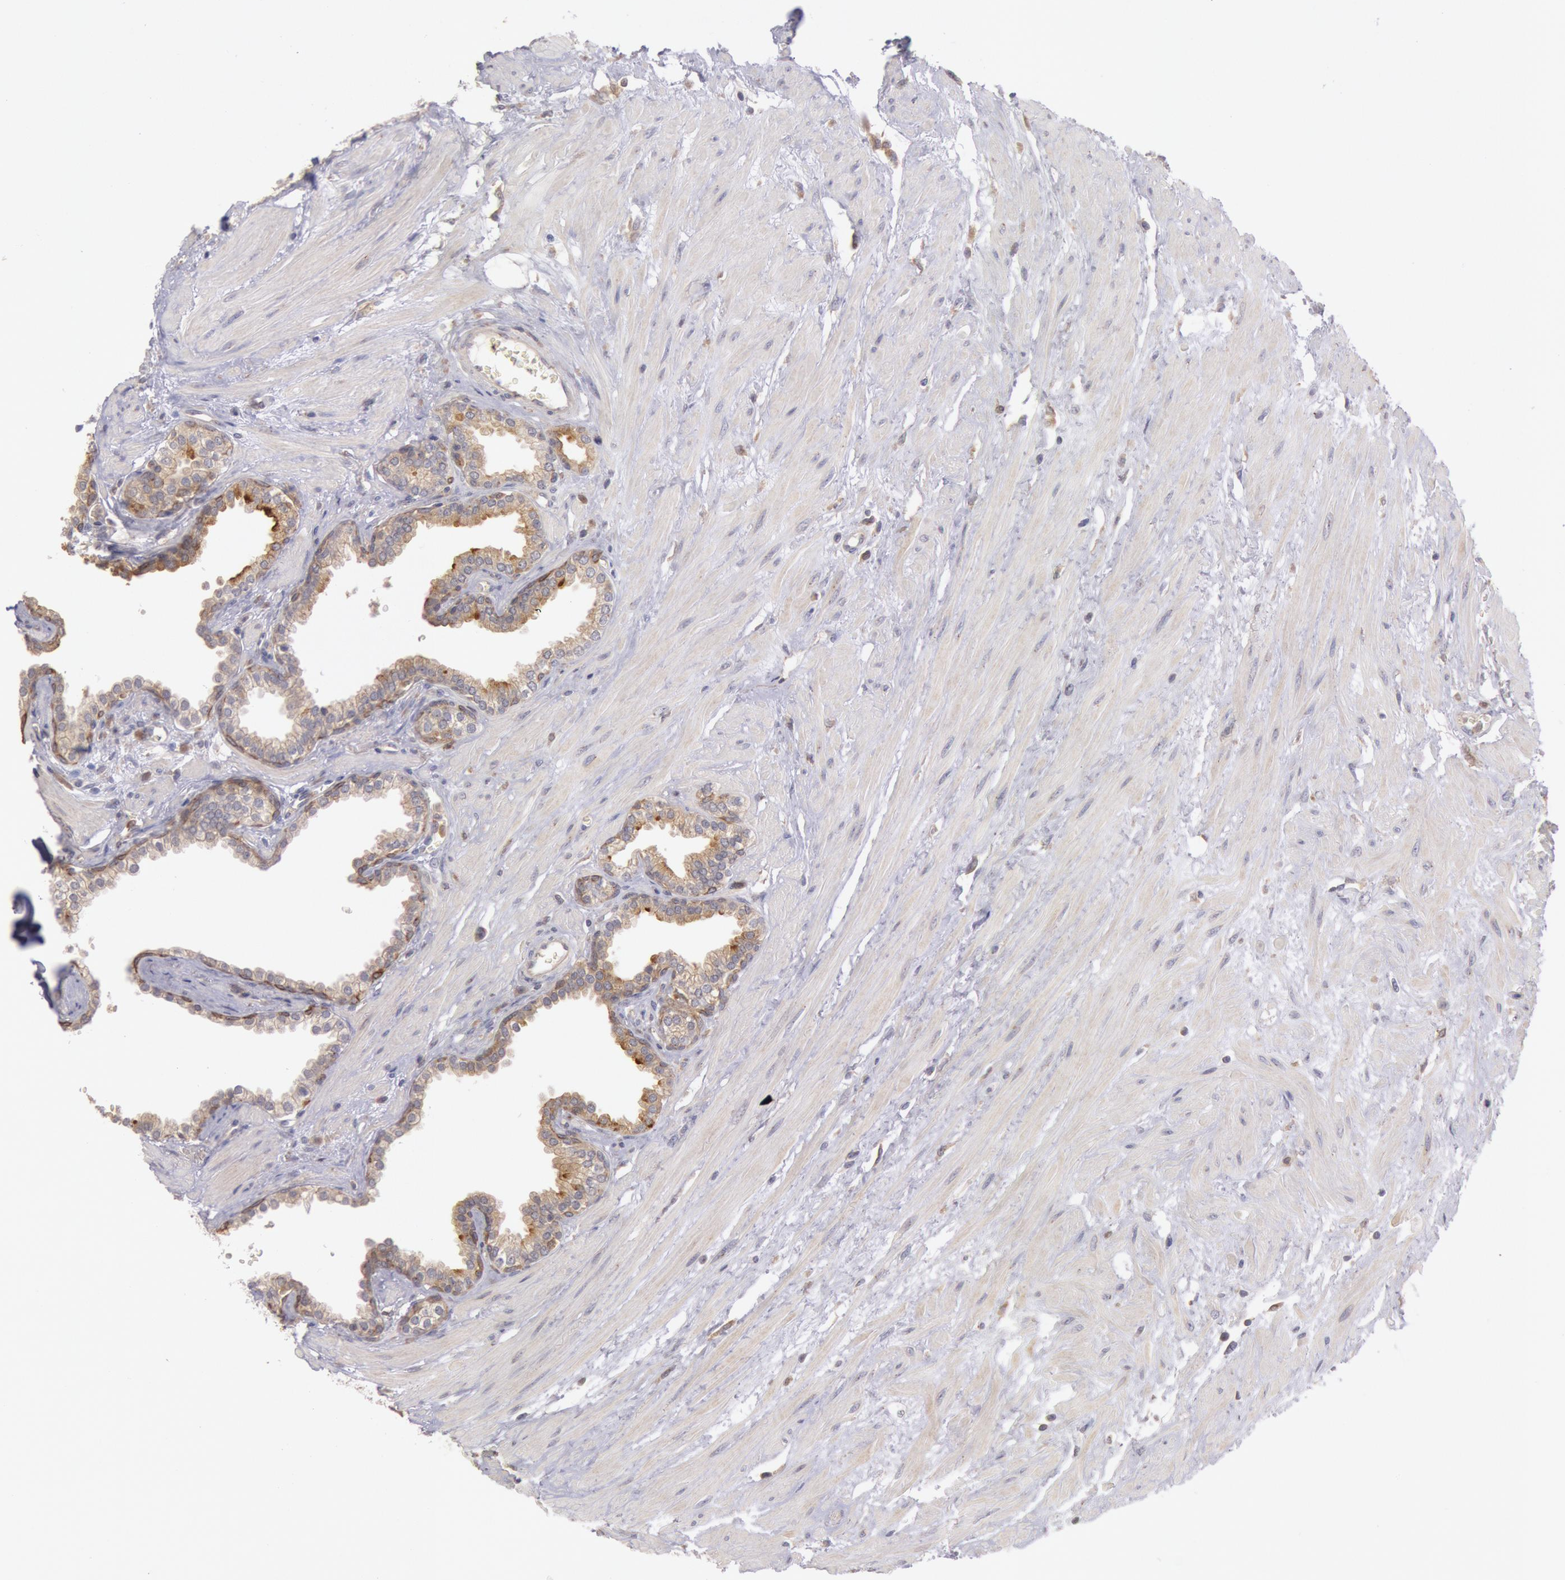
{"staining": {"intensity": "moderate", "quantity": ">75%", "location": "cytoplasmic/membranous"}, "tissue": "prostate", "cell_type": "Glandular cells", "image_type": "normal", "snomed": [{"axis": "morphology", "description": "Normal tissue, NOS"}, {"axis": "topography", "description": "Prostate"}], "caption": "Immunohistochemical staining of benign prostate shows medium levels of moderate cytoplasmic/membranous positivity in about >75% of glandular cells. (DAB (3,3'-diaminobenzidine) IHC with brightfield microscopy, high magnification).", "gene": "PLA2G6", "patient": {"sex": "male", "age": 64}}